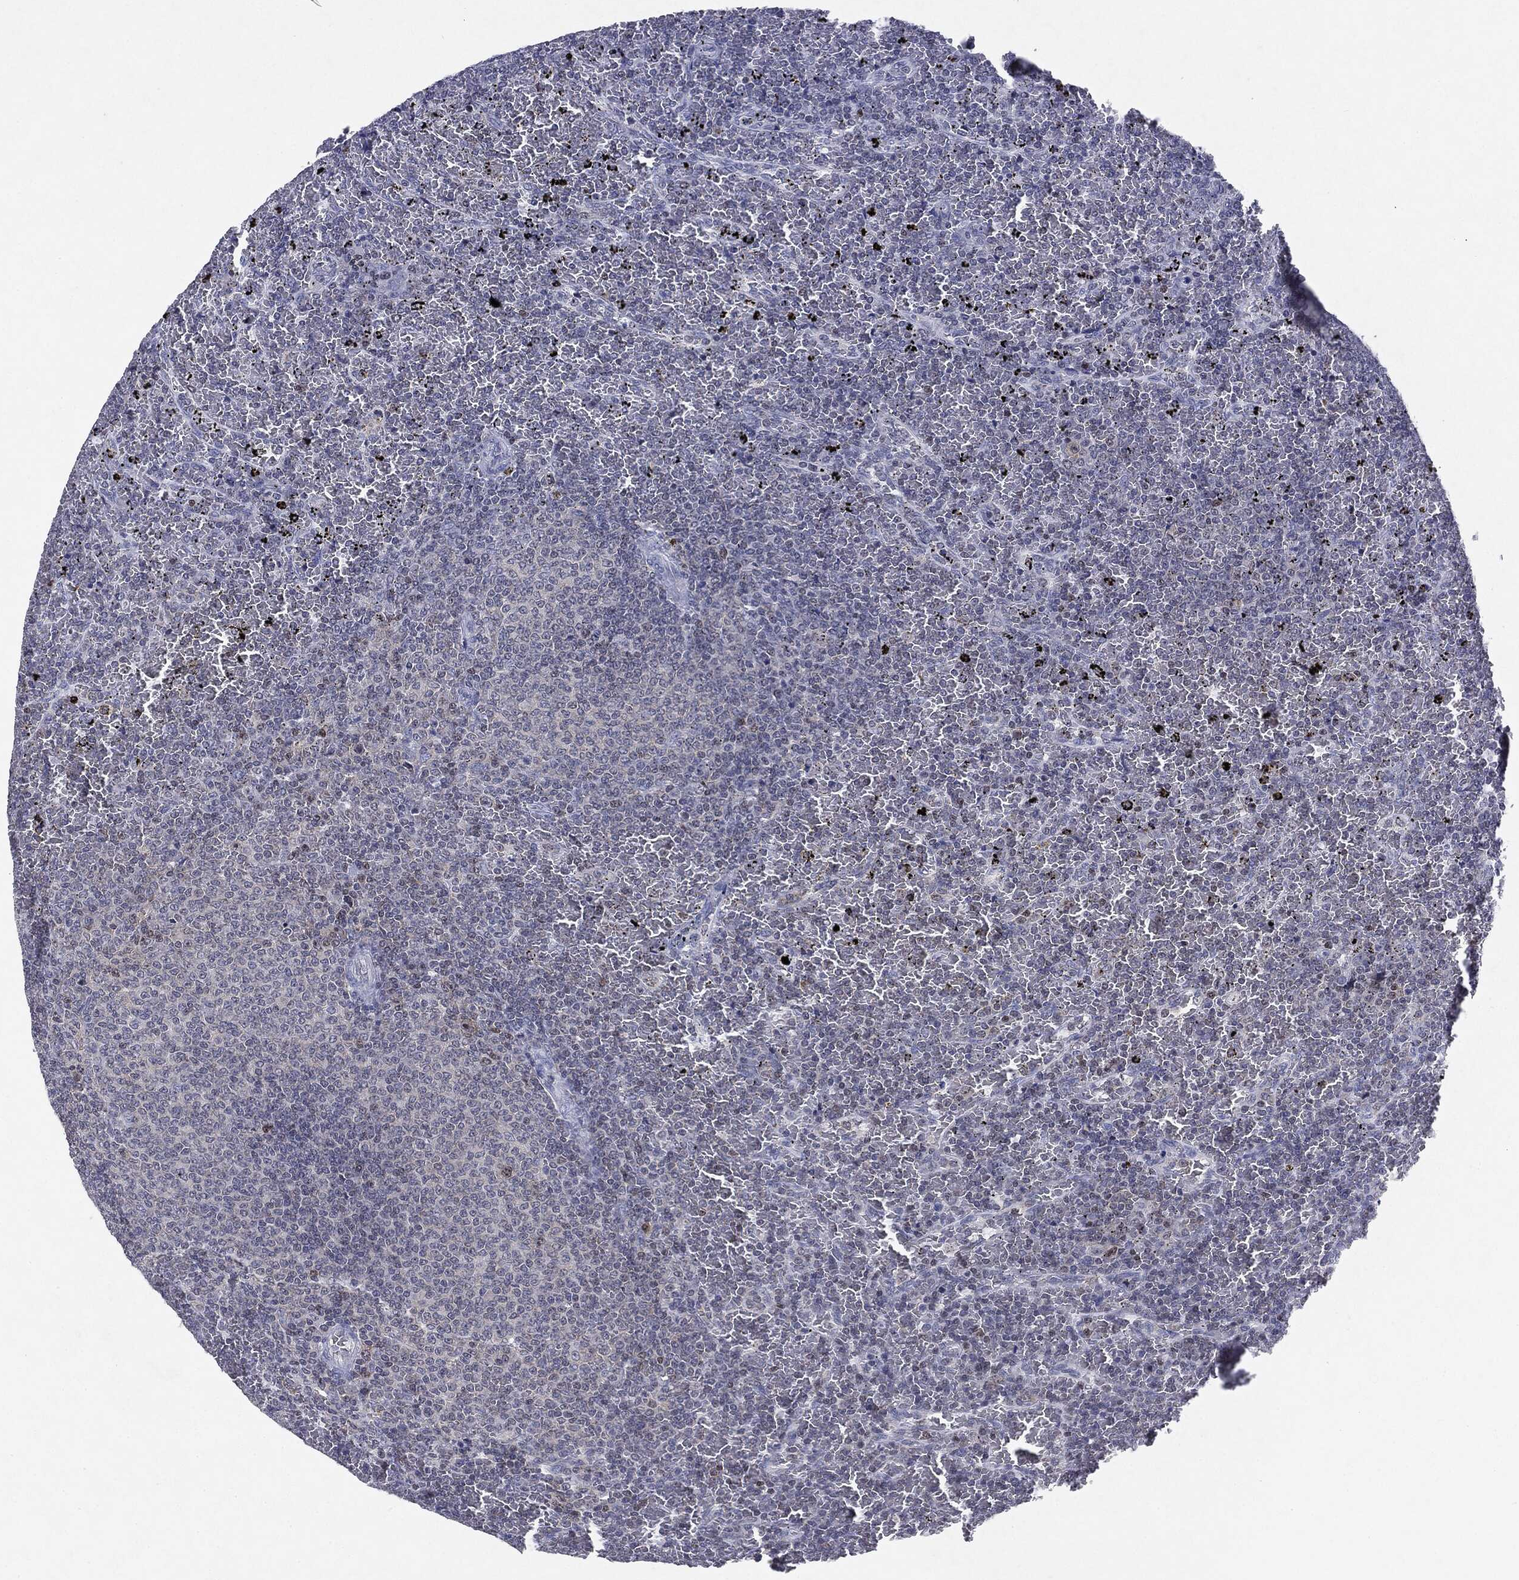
{"staining": {"intensity": "negative", "quantity": "none", "location": "none"}, "tissue": "lymphoma", "cell_type": "Tumor cells", "image_type": "cancer", "snomed": [{"axis": "morphology", "description": "Malignant lymphoma, non-Hodgkin's type, Low grade"}, {"axis": "topography", "description": "Spleen"}], "caption": "Lymphoma stained for a protein using IHC displays no staining tumor cells.", "gene": "KIF2C", "patient": {"sex": "female", "age": 77}}